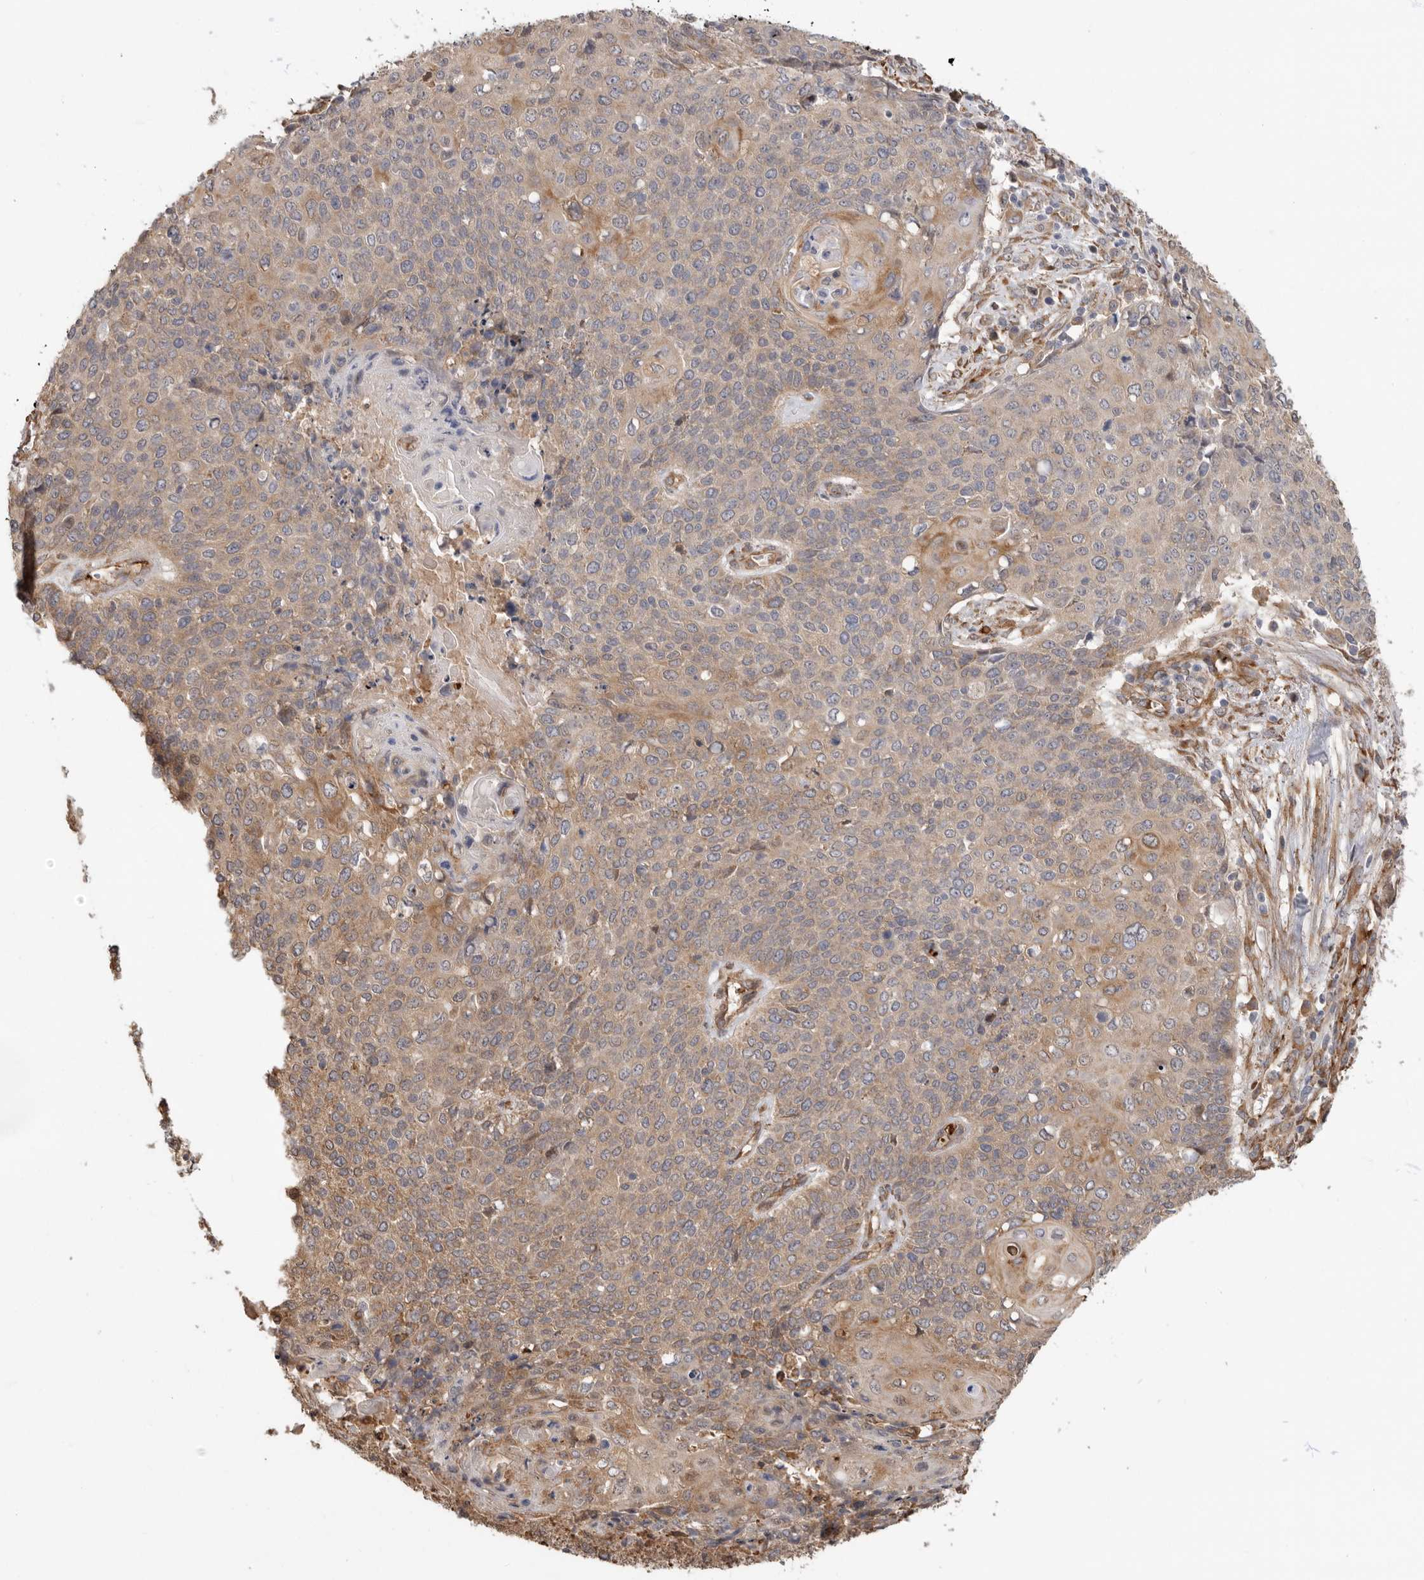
{"staining": {"intensity": "weak", "quantity": ">75%", "location": "cytoplasmic/membranous"}, "tissue": "cervical cancer", "cell_type": "Tumor cells", "image_type": "cancer", "snomed": [{"axis": "morphology", "description": "Squamous cell carcinoma, NOS"}, {"axis": "topography", "description": "Cervix"}], "caption": "This is a micrograph of IHC staining of cervical cancer (squamous cell carcinoma), which shows weak staining in the cytoplasmic/membranous of tumor cells.", "gene": "CDC42BPB", "patient": {"sex": "female", "age": 39}}